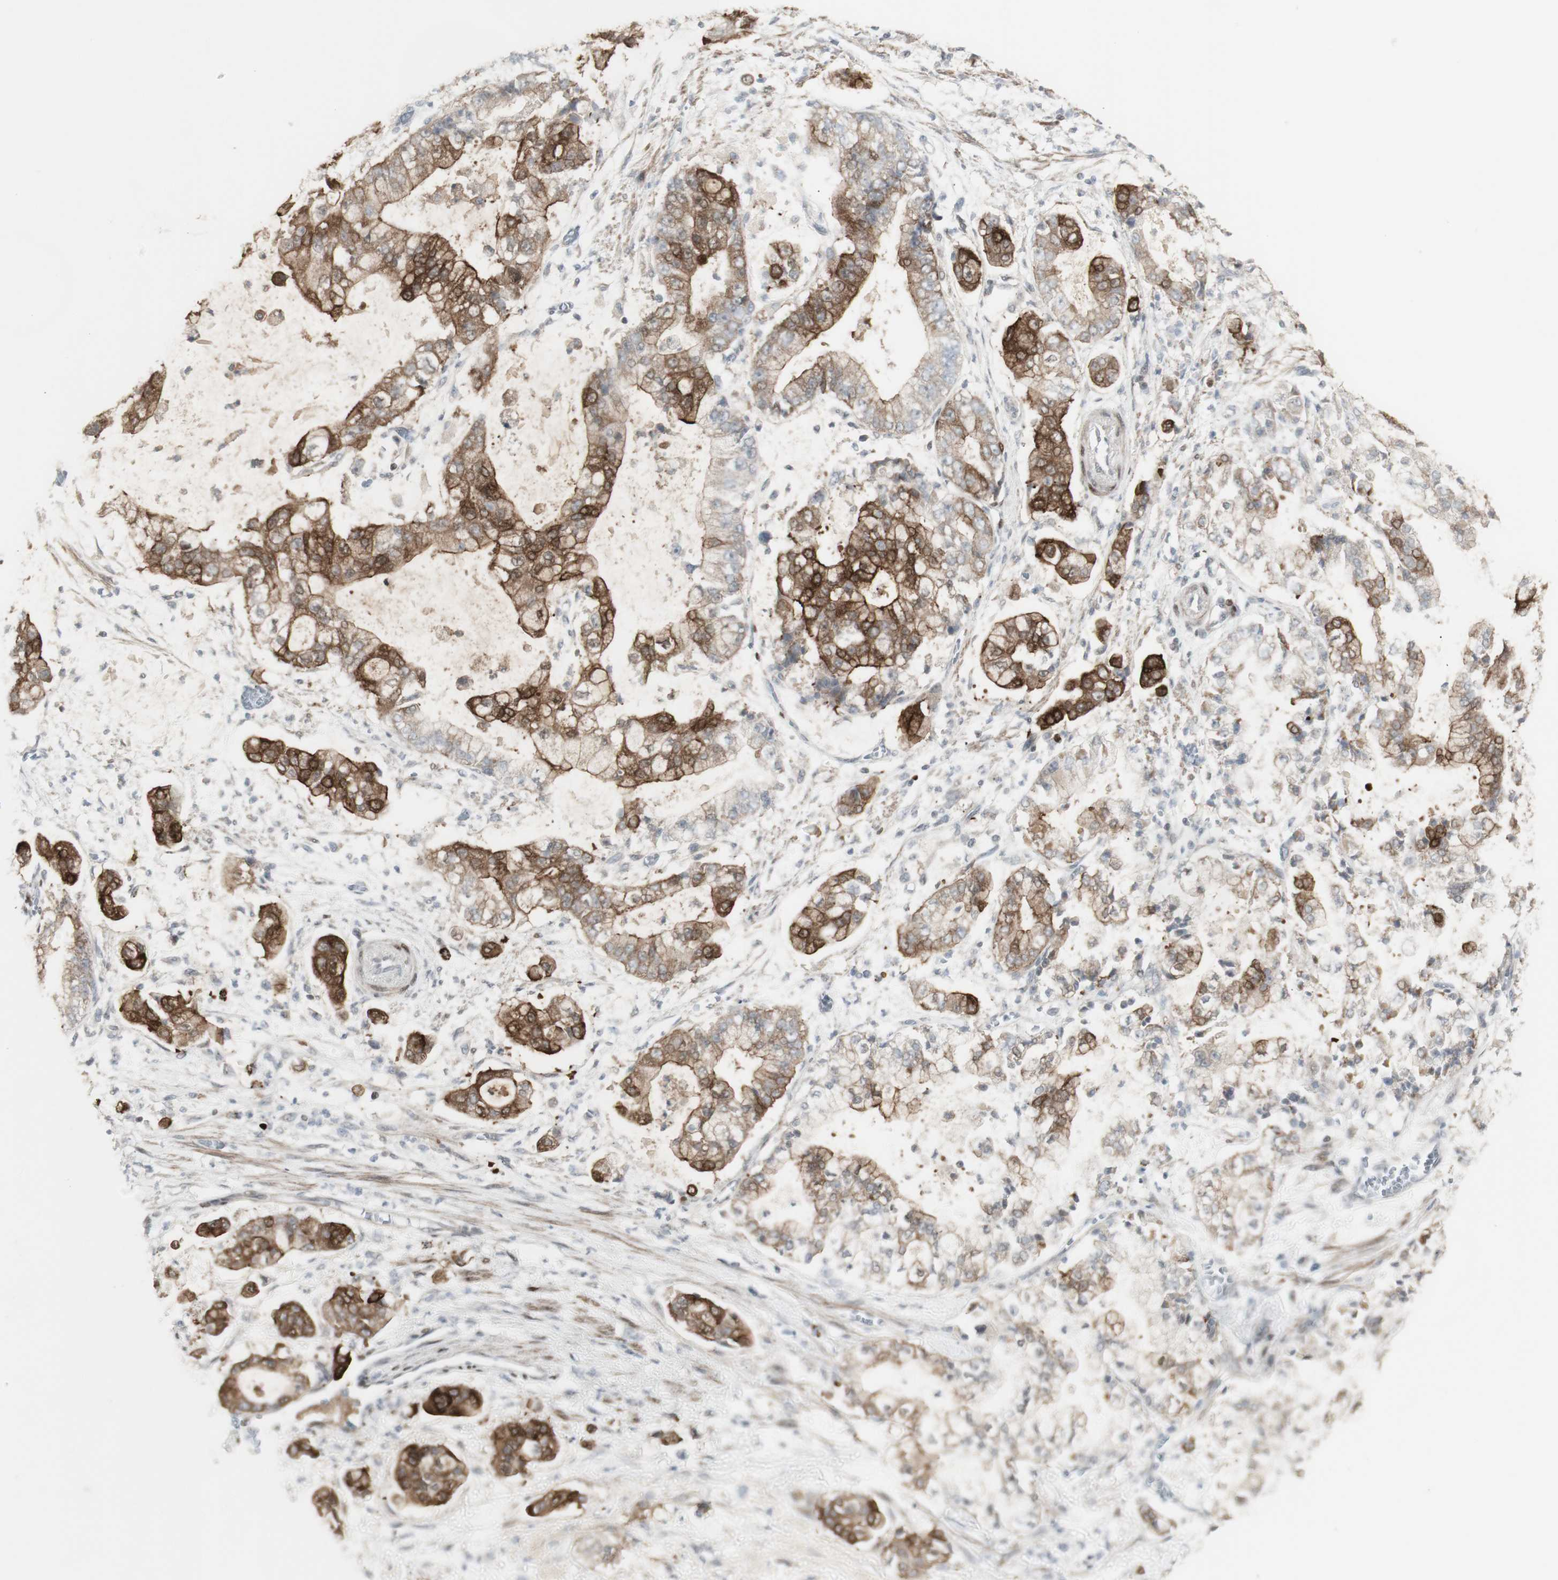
{"staining": {"intensity": "strong", "quantity": ">75%", "location": "cytoplasmic/membranous"}, "tissue": "stomach cancer", "cell_type": "Tumor cells", "image_type": "cancer", "snomed": [{"axis": "morphology", "description": "Adenocarcinoma, NOS"}, {"axis": "topography", "description": "Stomach"}], "caption": "Protein expression analysis of stomach adenocarcinoma shows strong cytoplasmic/membranous positivity in about >75% of tumor cells.", "gene": "C1orf116", "patient": {"sex": "male", "age": 76}}